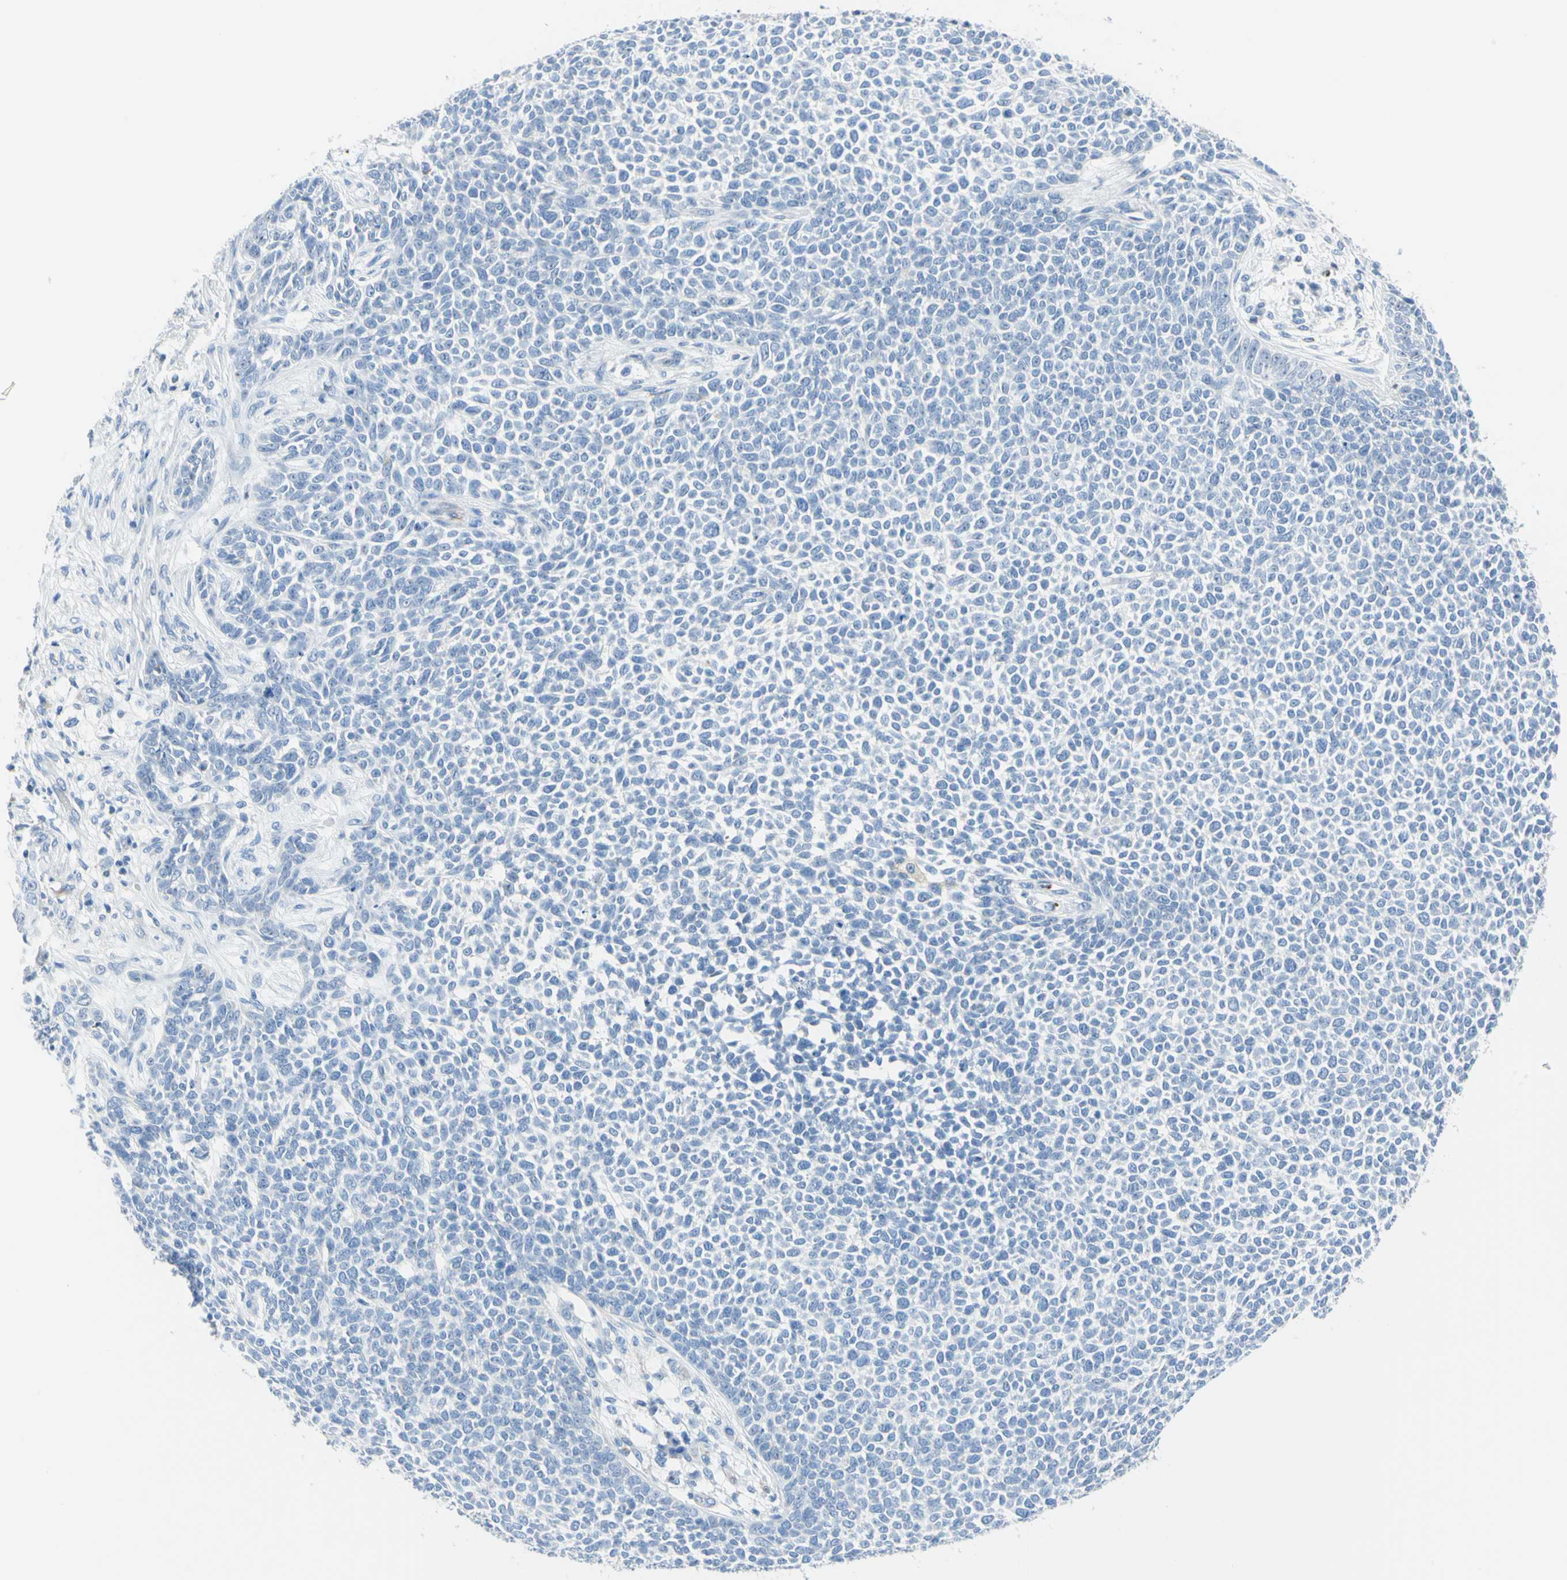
{"staining": {"intensity": "negative", "quantity": "none", "location": "none"}, "tissue": "skin cancer", "cell_type": "Tumor cells", "image_type": "cancer", "snomed": [{"axis": "morphology", "description": "Basal cell carcinoma"}, {"axis": "topography", "description": "Skin"}], "caption": "Tumor cells show no significant protein positivity in basal cell carcinoma (skin). The staining was performed using DAB to visualize the protein expression in brown, while the nuclei were stained in blue with hematoxylin (Magnification: 20x).", "gene": "CYSLTR1", "patient": {"sex": "female", "age": 84}}